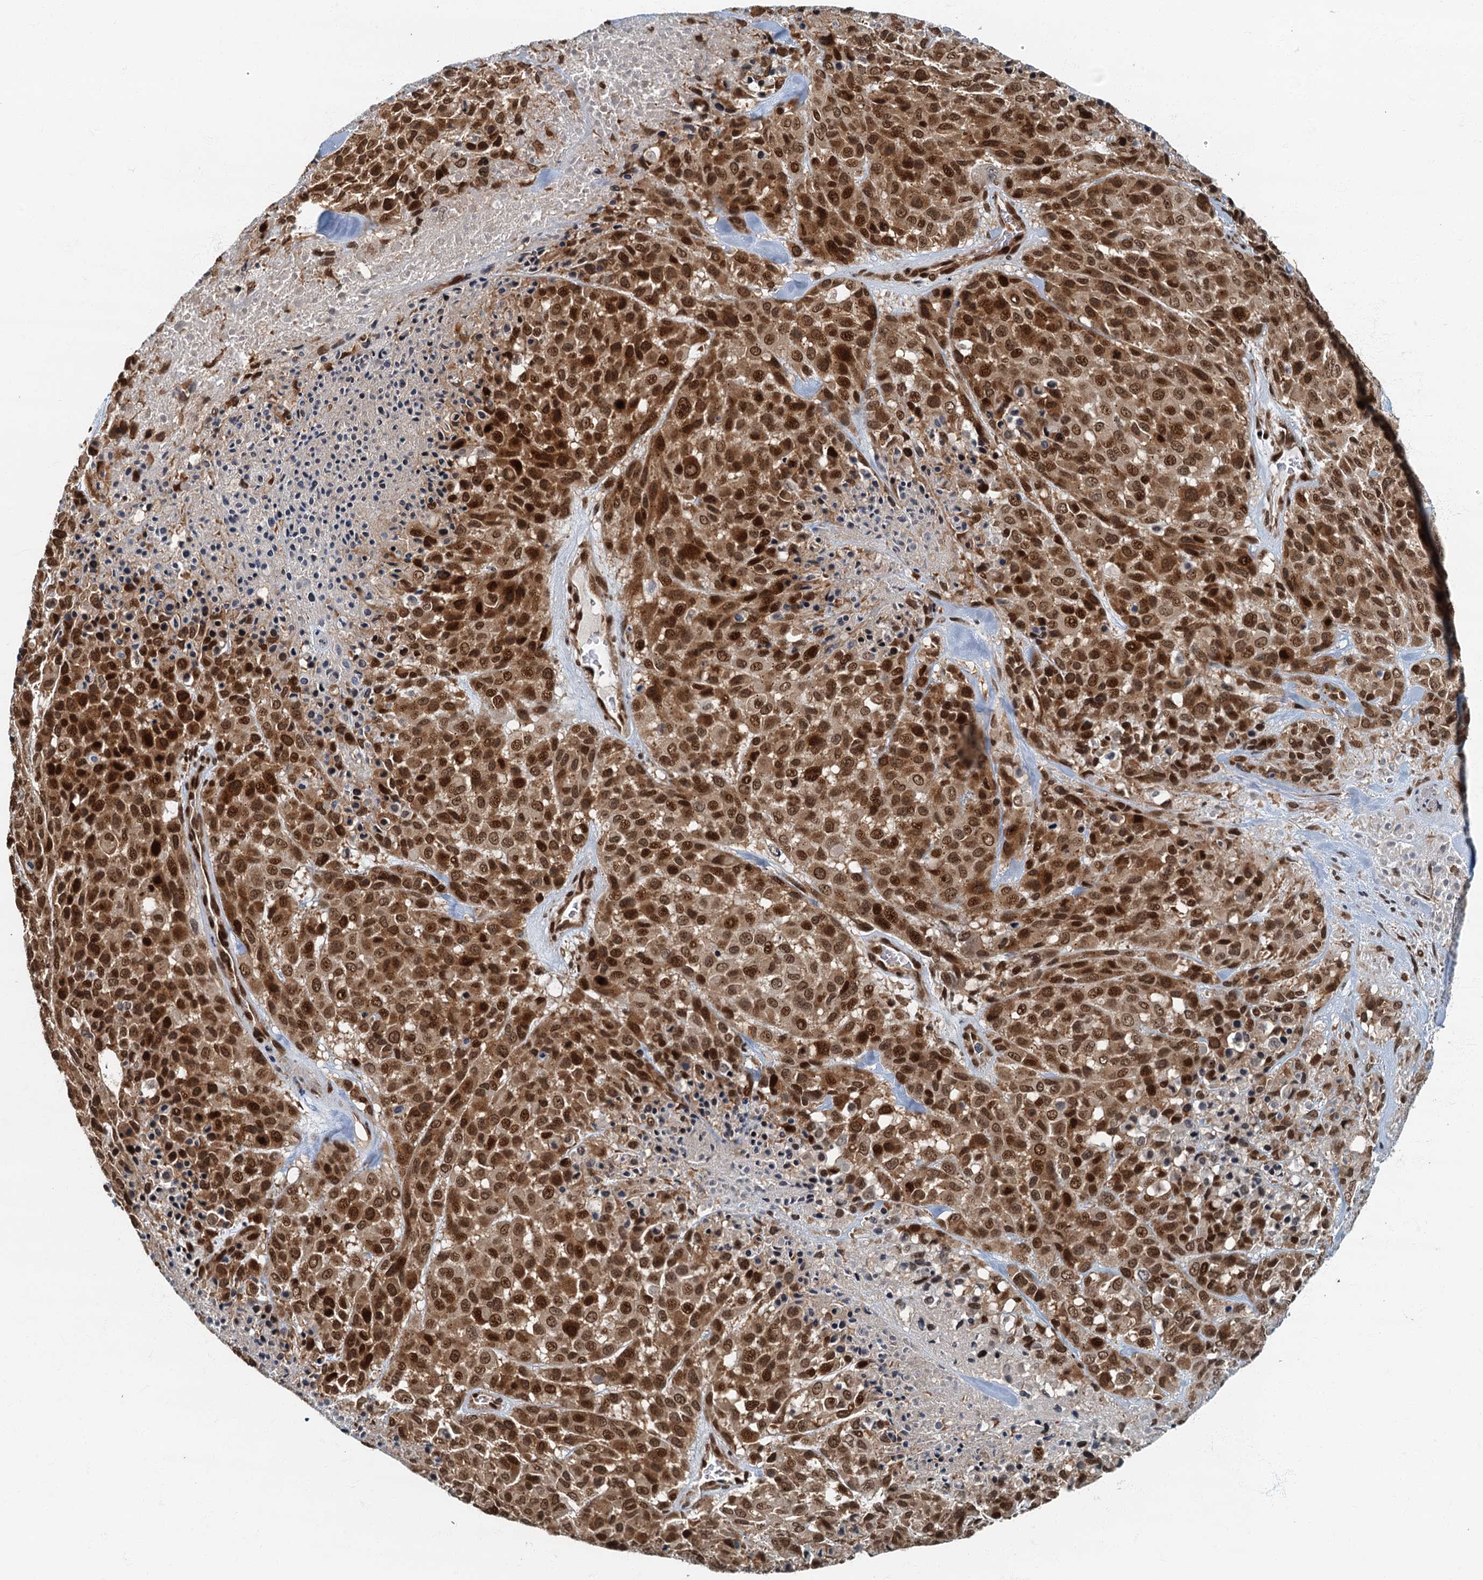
{"staining": {"intensity": "strong", "quantity": ">75%", "location": "cytoplasmic/membranous,nuclear"}, "tissue": "melanoma", "cell_type": "Tumor cells", "image_type": "cancer", "snomed": [{"axis": "morphology", "description": "Malignant melanoma, Metastatic site"}, {"axis": "topography", "description": "Skin"}], "caption": "Immunohistochemical staining of human malignant melanoma (metastatic site) exhibits high levels of strong cytoplasmic/membranous and nuclear protein expression in approximately >75% of tumor cells.", "gene": "CKAP2L", "patient": {"sex": "female", "age": 81}}